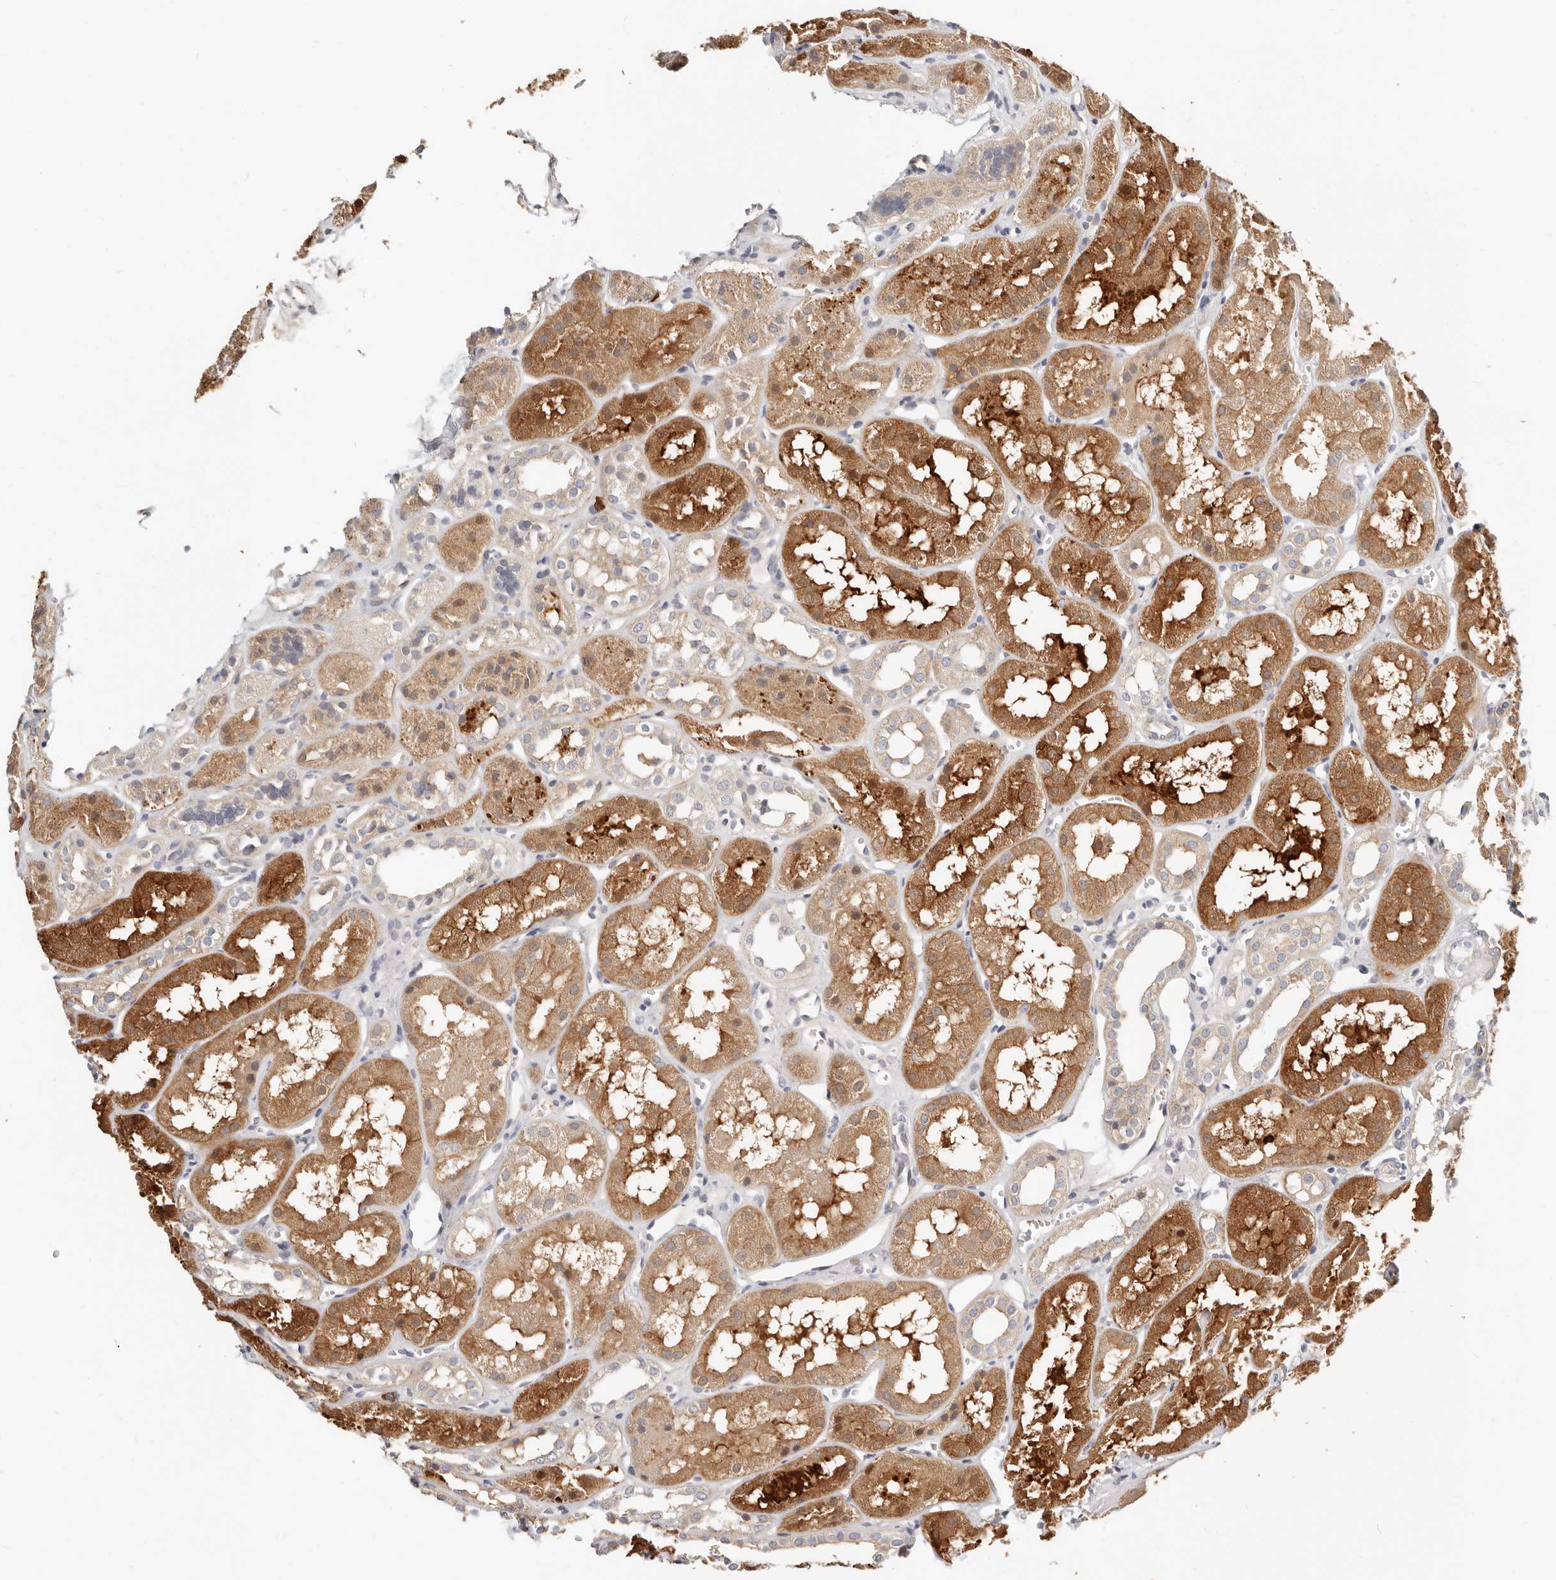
{"staining": {"intensity": "weak", "quantity": "<25%", "location": "cytoplasmic/membranous"}, "tissue": "kidney", "cell_type": "Cells in glomeruli", "image_type": "normal", "snomed": [{"axis": "morphology", "description": "Normal tissue, NOS"}, {"axis": "topography", "description": "Kidney"}], "caption": "DAB (3,3'-diaminobenzidine) immunohistochemical staining of unremarkable human kidney demonstrates no significant staining in cells in glomeruli. (DAB IHC visualized using brightfield microscopy, high magnification).", "gene": "ZRANB1", "patient": {"sex": "male", "age": 16}}